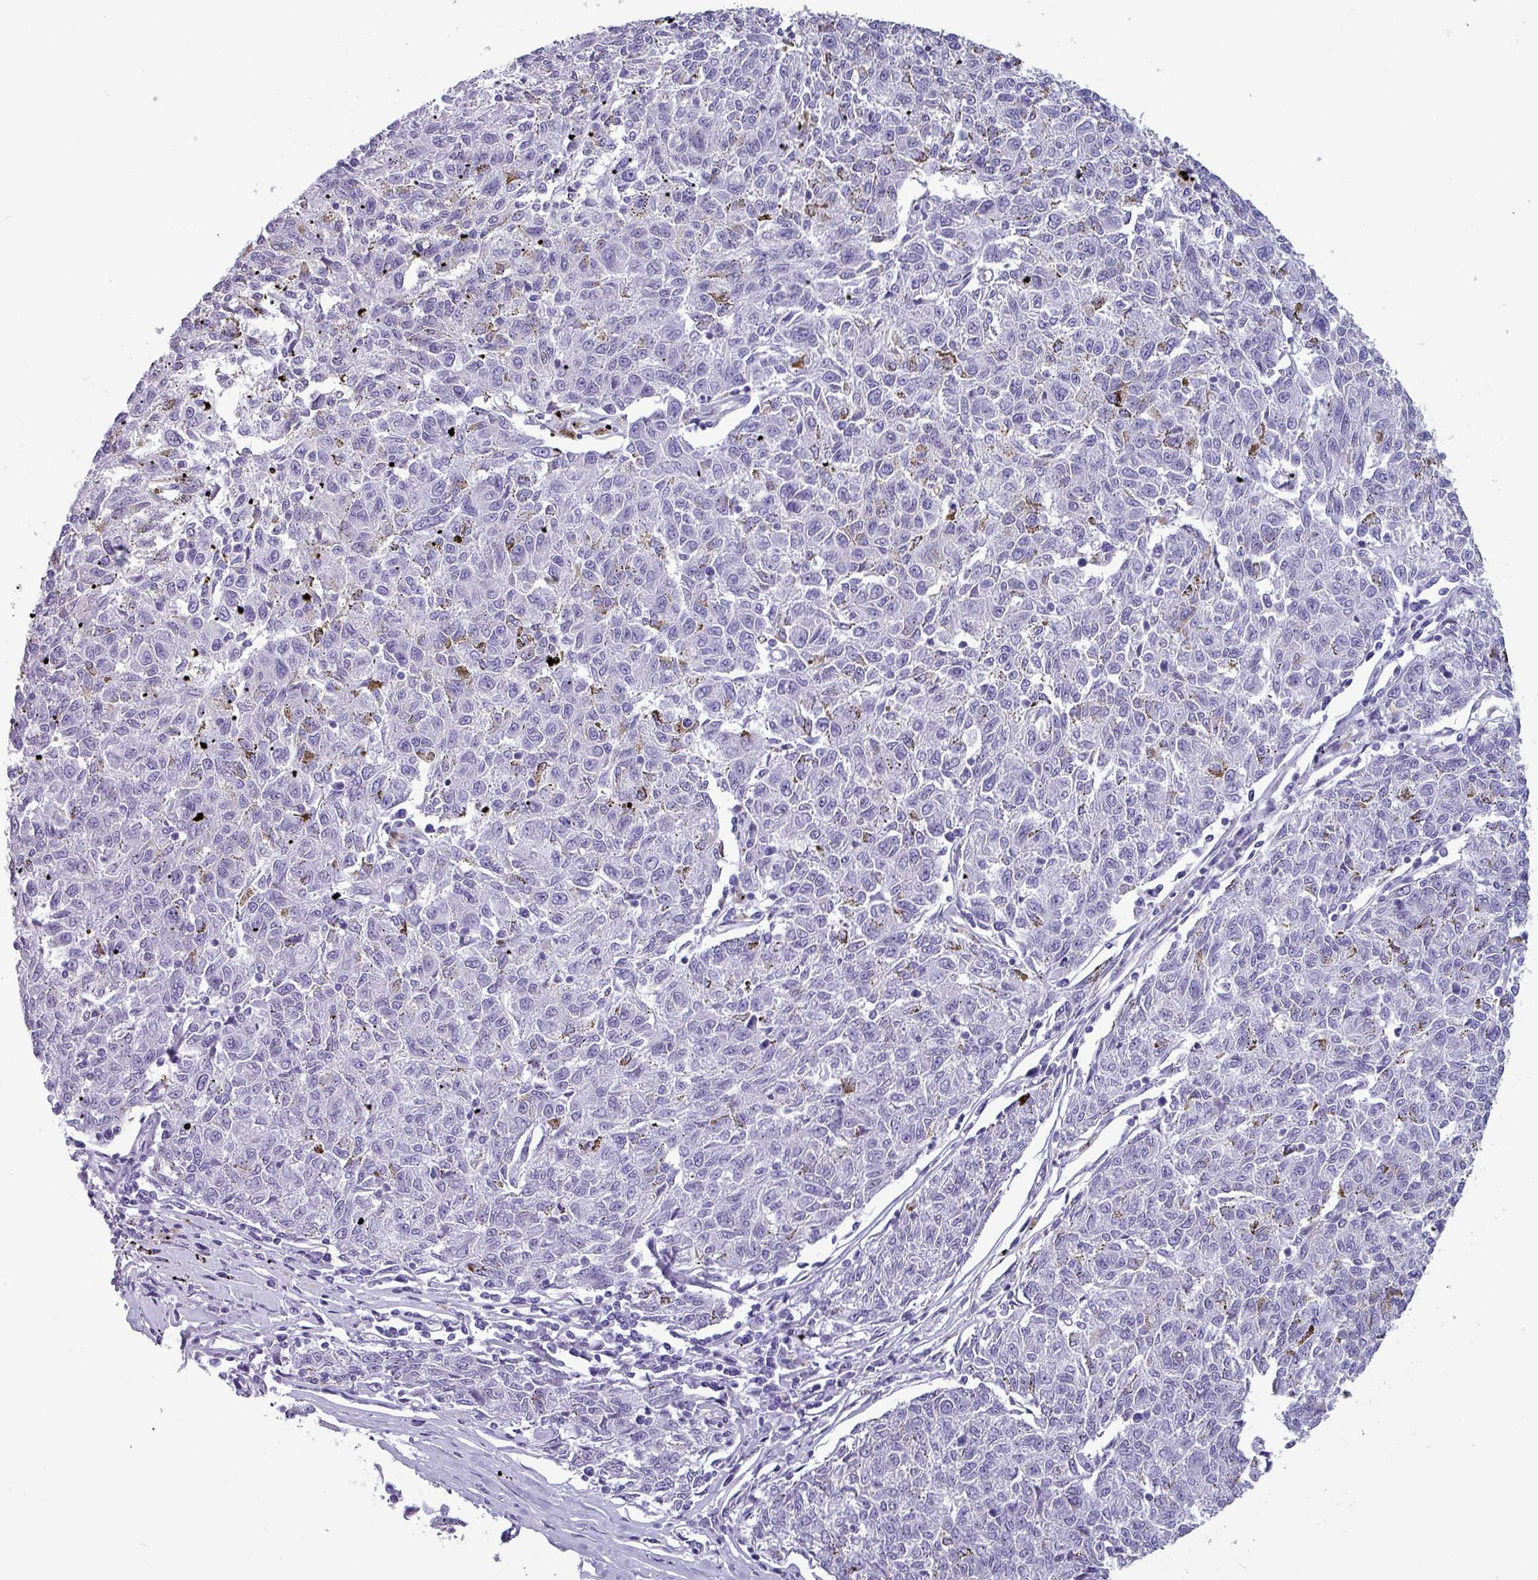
{"staining": {"intensity": "negative", "quantity": "none", "location": "none"}, "tissue": "melanoma", "cell_type": "Tumor cells", "image_type": "cancer", "snomed": [{"axis": "morphology", "description": "Malignant melanoma, NOS"}, {"axis": "topography", "description": "Skin"}], "caption": "Protein analysis of melanoma reveals no significant positivity in tumor cells.", "gene": "CRYBB2", "patient": {"sex": "female", "age": 72}}